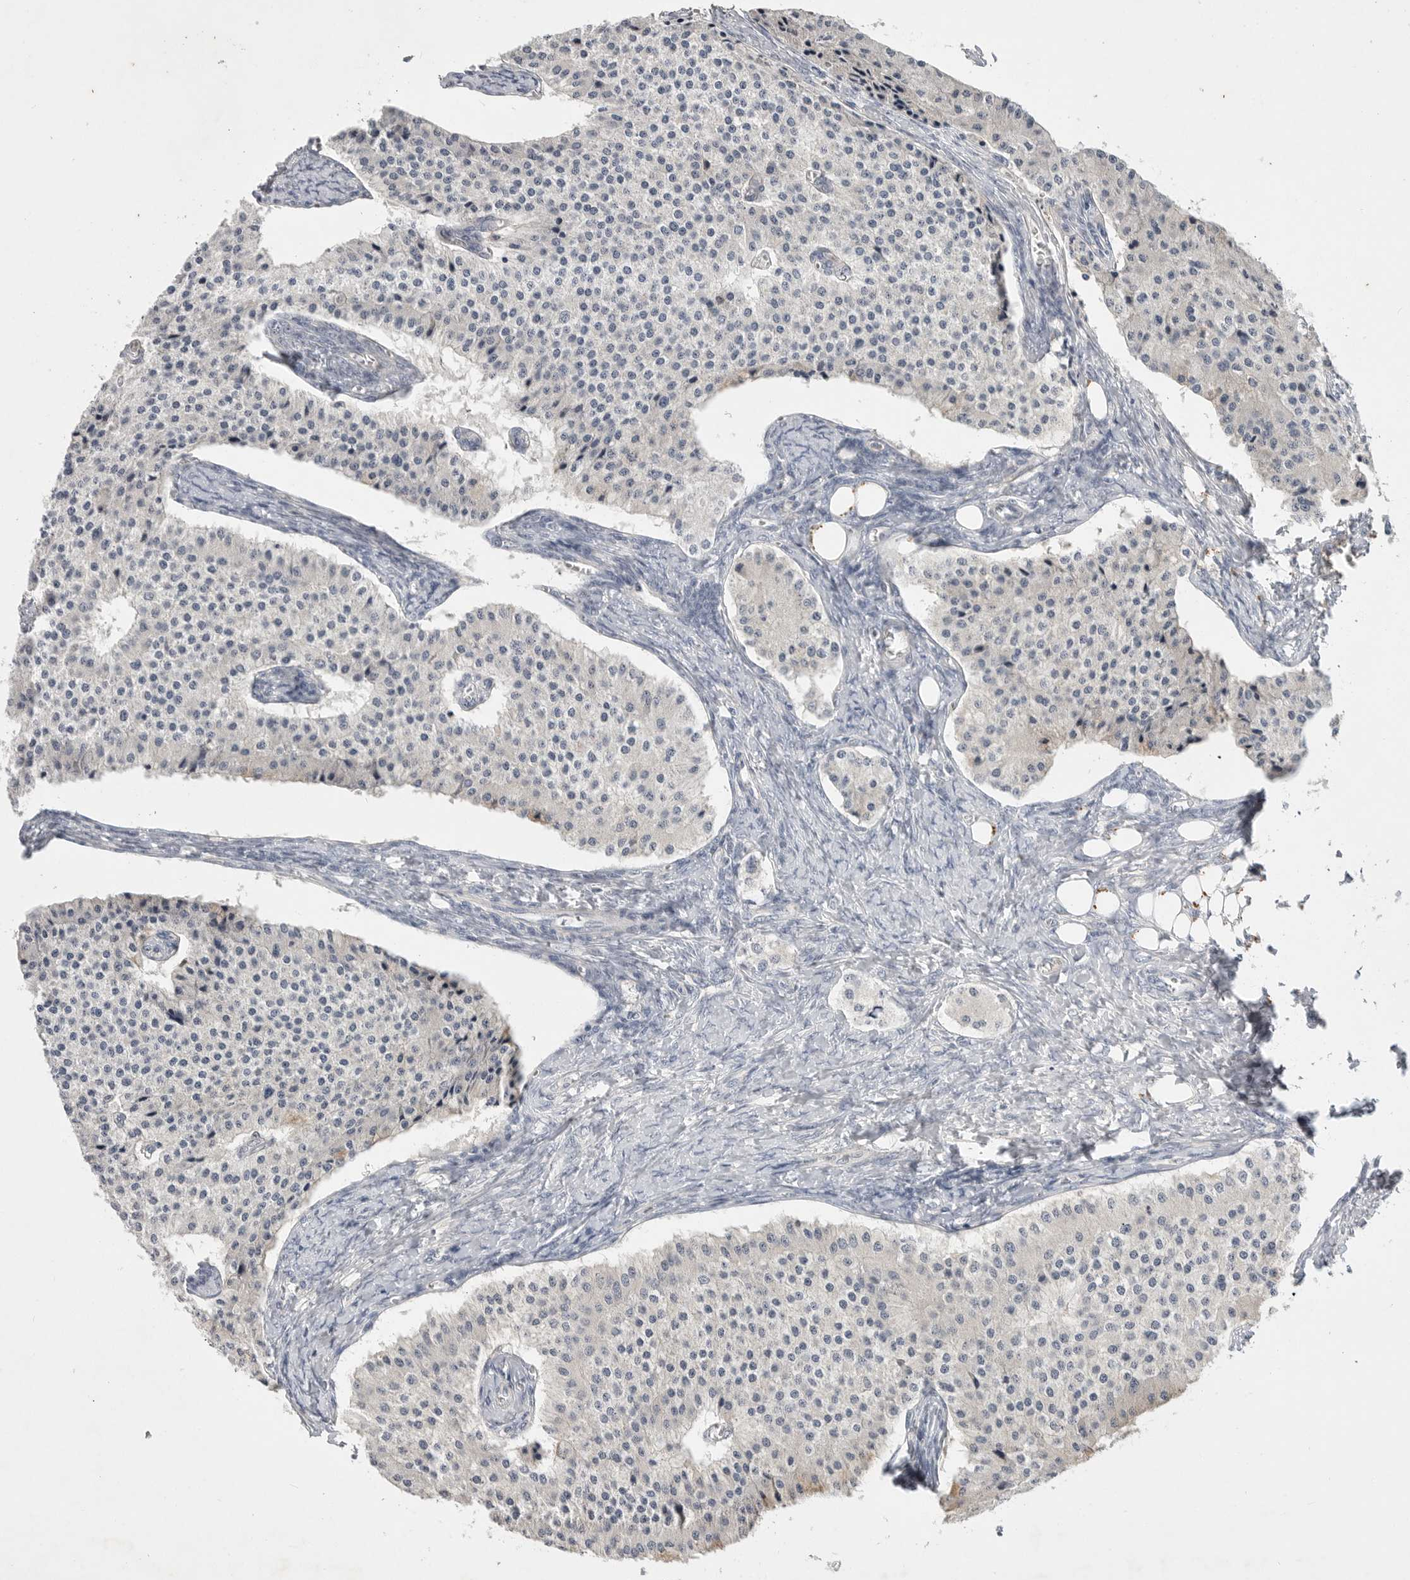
{"staining": {"intensity": "negative", "quantity": "none", "location": "none"}, "tissue": "carcinoid", "cell_type": "Tumor cells", "image_type": "cancer", "snomed": [{"axis": "morphology", "description": "Carcinoid, malignant, NOS"}, {"axis": "topography", "description": "Colon"}], "caption": "A micrograph of carcinoid stained for a protein shows no brown staining in tumor cells. The staining was performed using DAB to visualize the protein expression in brown, while the nuclei were stained in blue with hematoxylin (Magnification: 20x).", "gene": "ITGAD", "patient": {"sex": "female", "age": 52}}